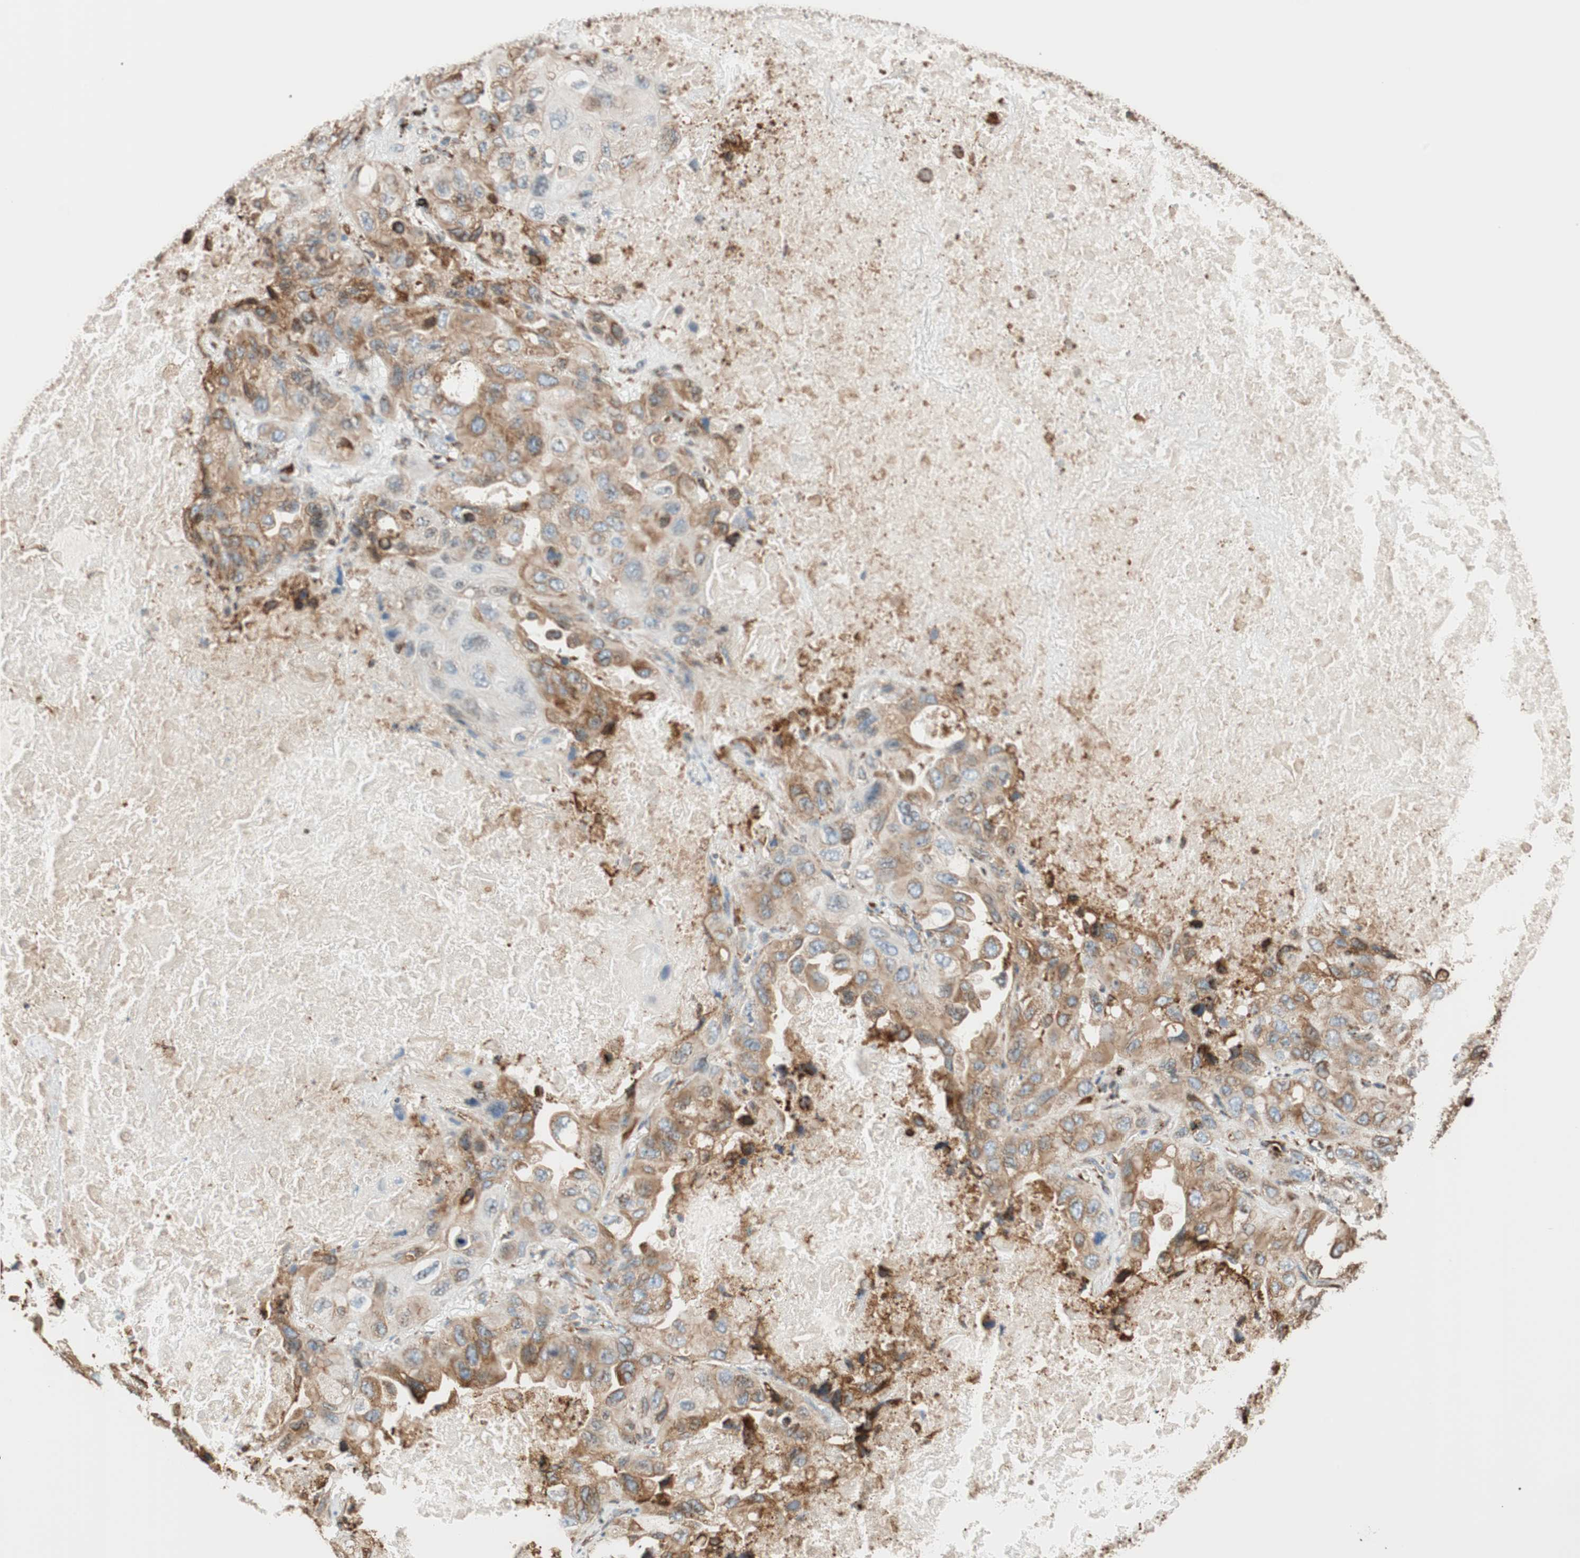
{"staining": {"intensity": "moderate", "quantity": ">75%", "location": "cytoplasmic/membranous"}, "tissue": "lung cancer", "cell_type": "Tumor cells", "image_type": "cancer", "snomed": [{"axis": "morphology", "description": "Squamous cell carcinoma, NOS"}, {"axis": "topography", "description": "Lung"}], "caption": "About >75% of tumor cells in lung cancer show moderate cytoplasmic/membranous protein staining as visualized by brown immunohistochemical staining.", "gene": "PRKCSH", "patient": {"sex": "female", "age": 73}}